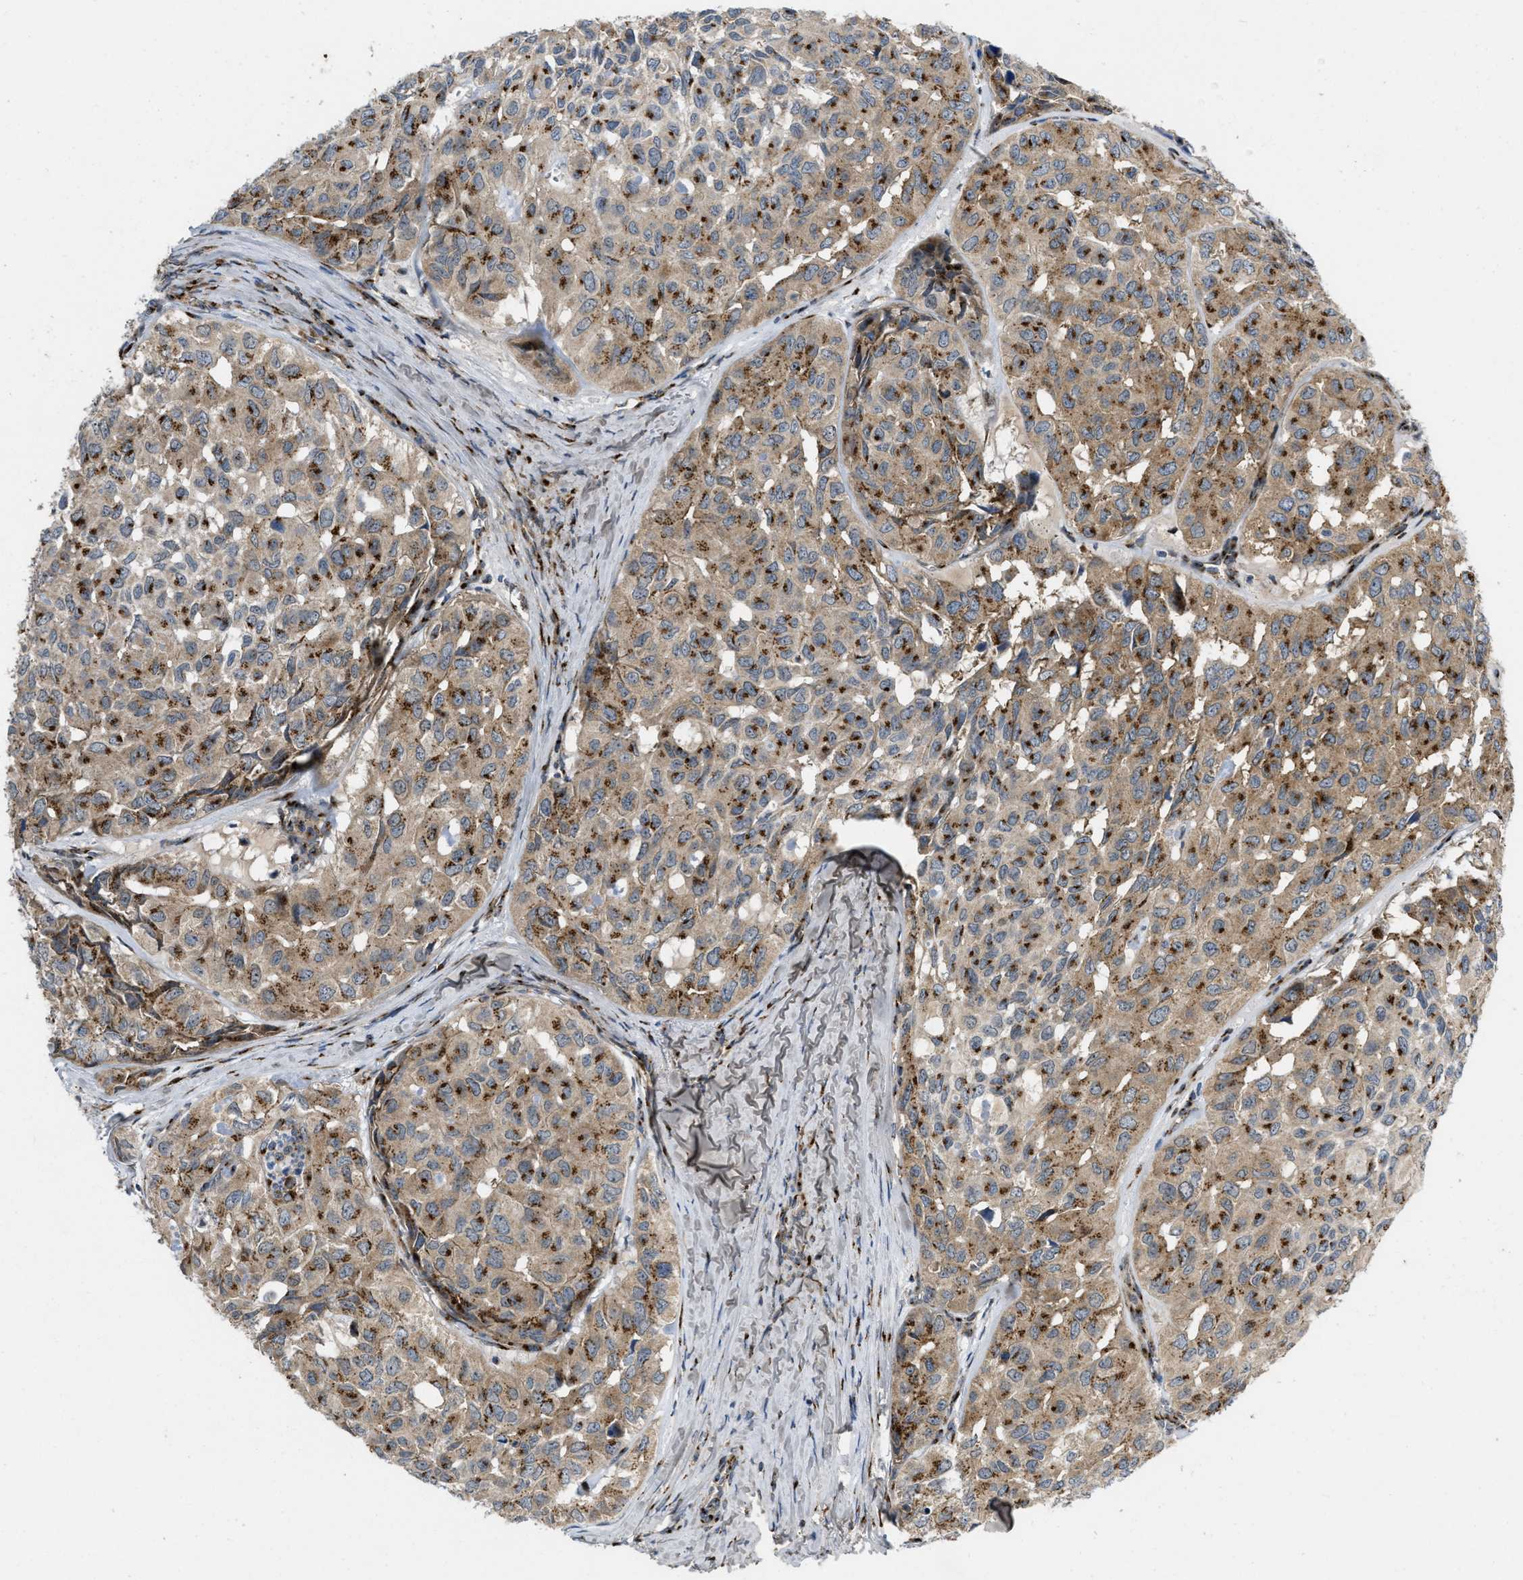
{"staining": {"intensity": "moderate", "quantity": ">75%", "location": "cytoplasmic/membranous"}, "tissue": "head and neck cancer", "cell_type": "Tumor cells", "image_type": "cancer", "snomed": [{"axis": "morphology", "description": "Adenocarcinoma, NOS"}, {"axis": "topography", "description": "Salivary gland, NOS"}, {"axis": "topography", "description": "Head-Neck"}], "caption": "An image showing moderate cytoplasmic/membranous expression in about >75% of tumor cells in head and neck cancer, as visualized by brown immunohistochemical staining.", "gene": "ZNF70", "patient": {"sex": "female", "age": 76}}